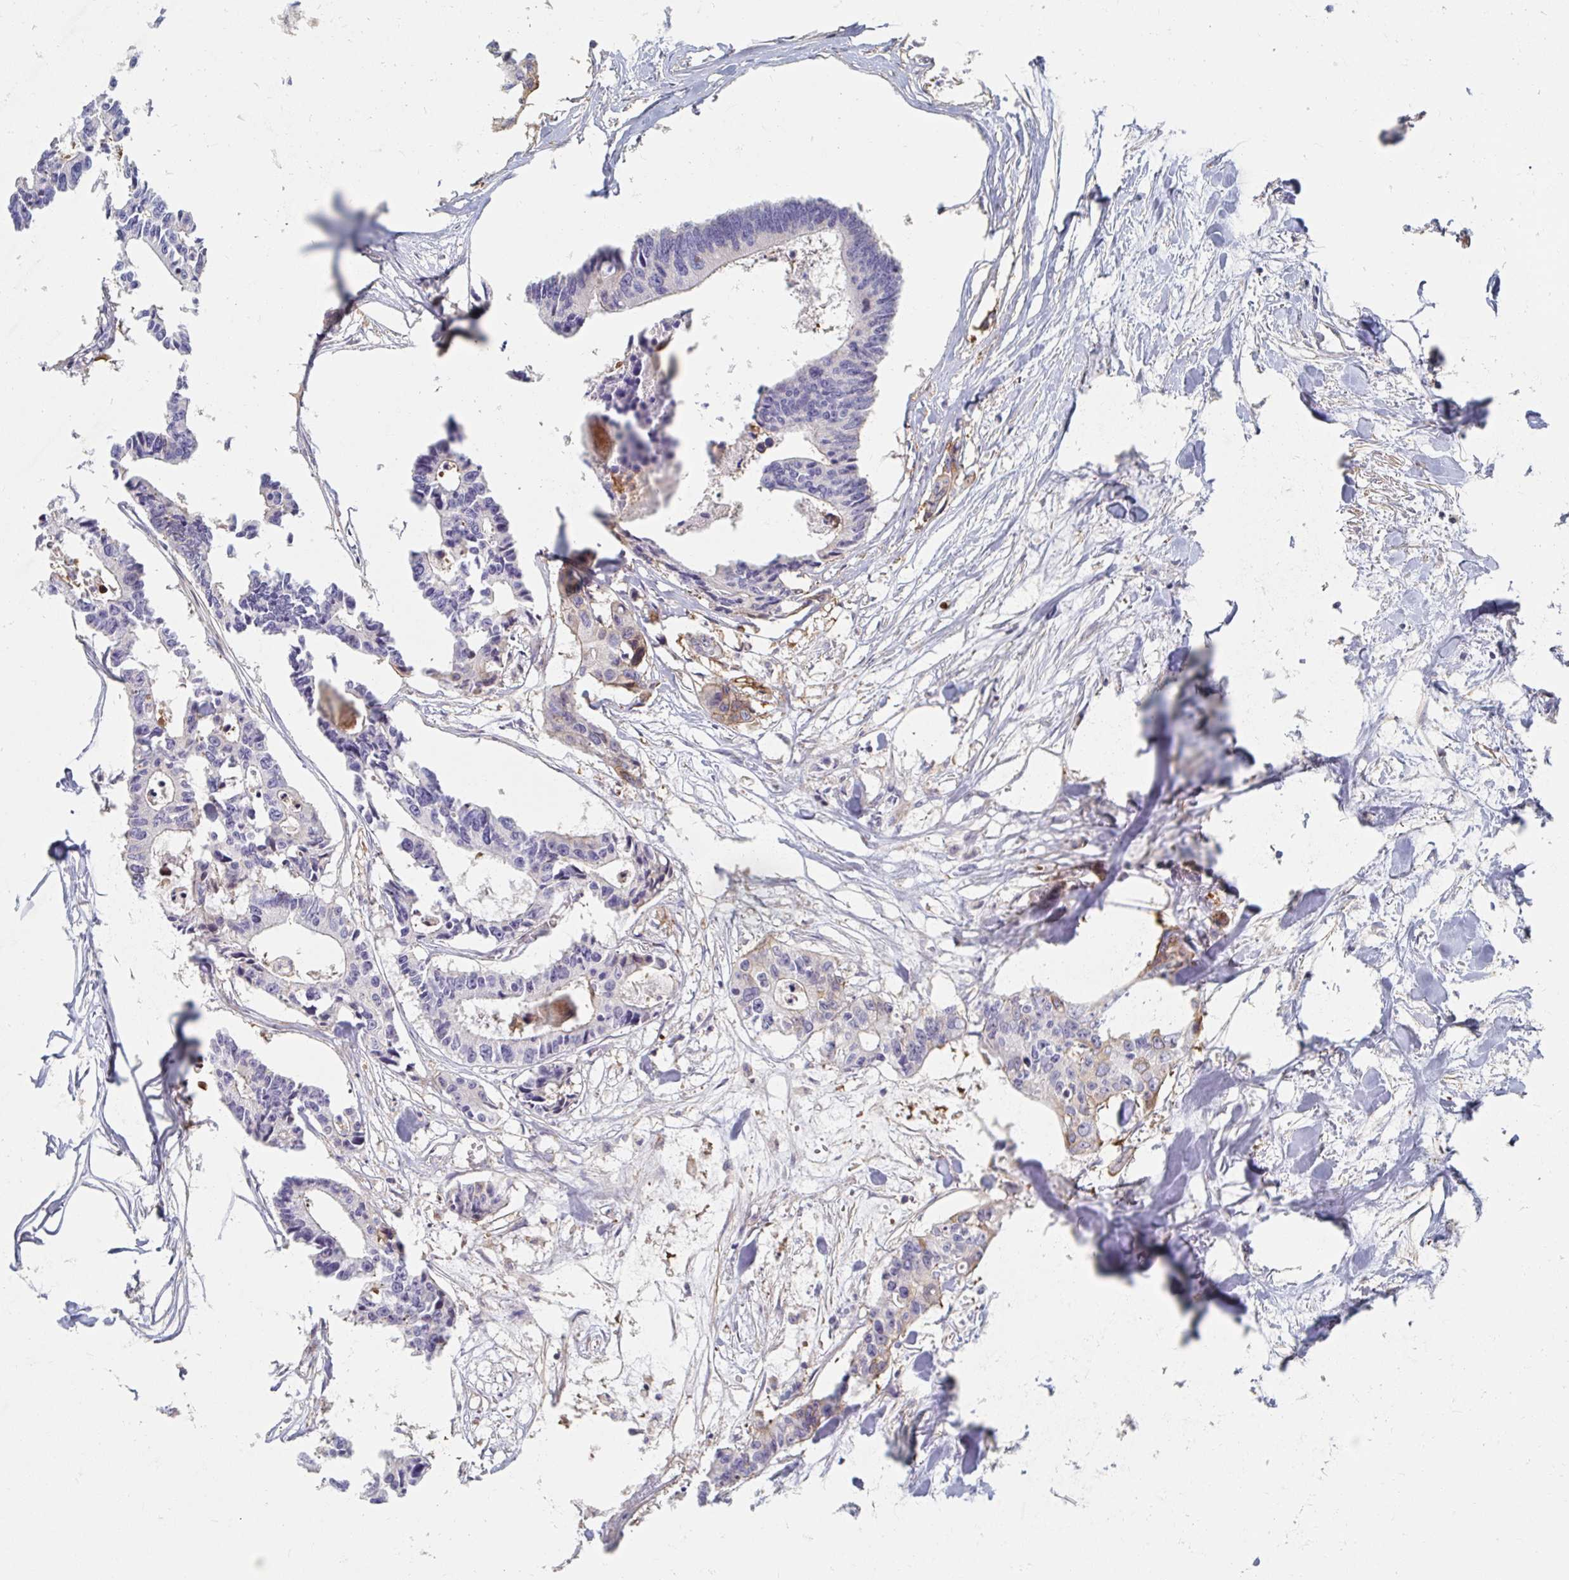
{"staining": {"intensity": "negative", "quantity": "none", "location": "none"}, "tissue": "colorectal cancer", "cell_type": "Tumor cells", "image_type": "cancer", "snomed": [{"axis": "morphology", "description": "Adenocarcinoma, NOS"}, {"axis": "topography", "description": "Rectum"}], "caption": "An immunohistochemistry histopathology image of colorectal adenocarcinoma is shown. There is no staining in tumor cells of colorectal adenocarcinoma. (Stains: DAB immunohistochemistry with hematoxylin counter stain, Microscopy: brightfield microscopy at high magnification).", "gene": "MYLK2", "patient": {"sex": "male", "age": 57}}